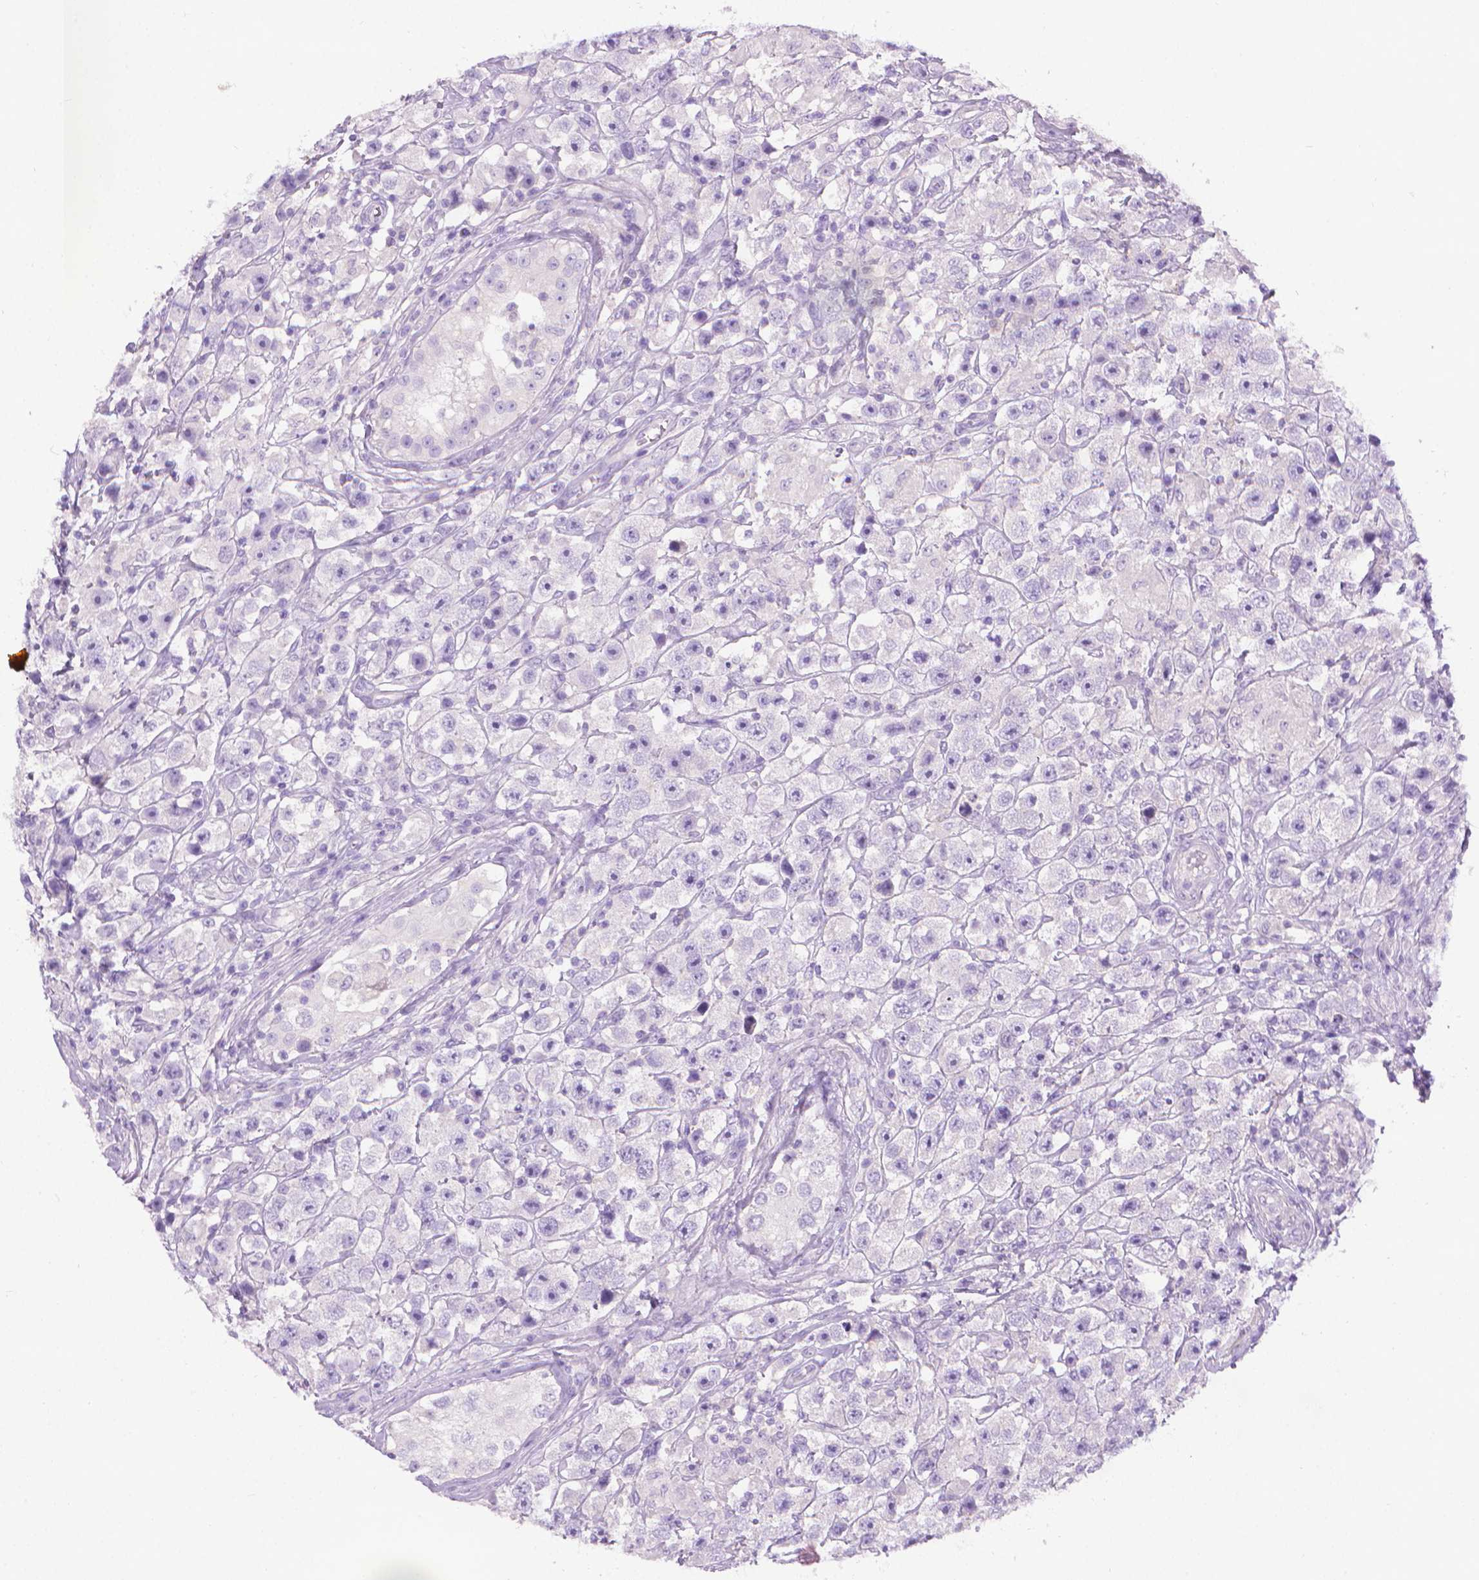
{"staining": {"intensity": "negative", "quantity": "none", "location": "none"}, "tissue": "testis cancer", "cell_type": "Tumor cells", "image_type": "cancer", "snomed": [{"axis": "morphology", "description": "Seminoma, NOS"}, {"axis": "topography", "description": "Testis"}], "caption": "Micrograph shows no significant protein positivity in tumor cells of testis cancer (seminoma). (Brightfield microscopy of DAB (3,3'-diaminobenzidine) immunohistochemistry (IHC) at high magnification).", "gene": "FASN", "patient": {"sex": "male", "age": 45}}